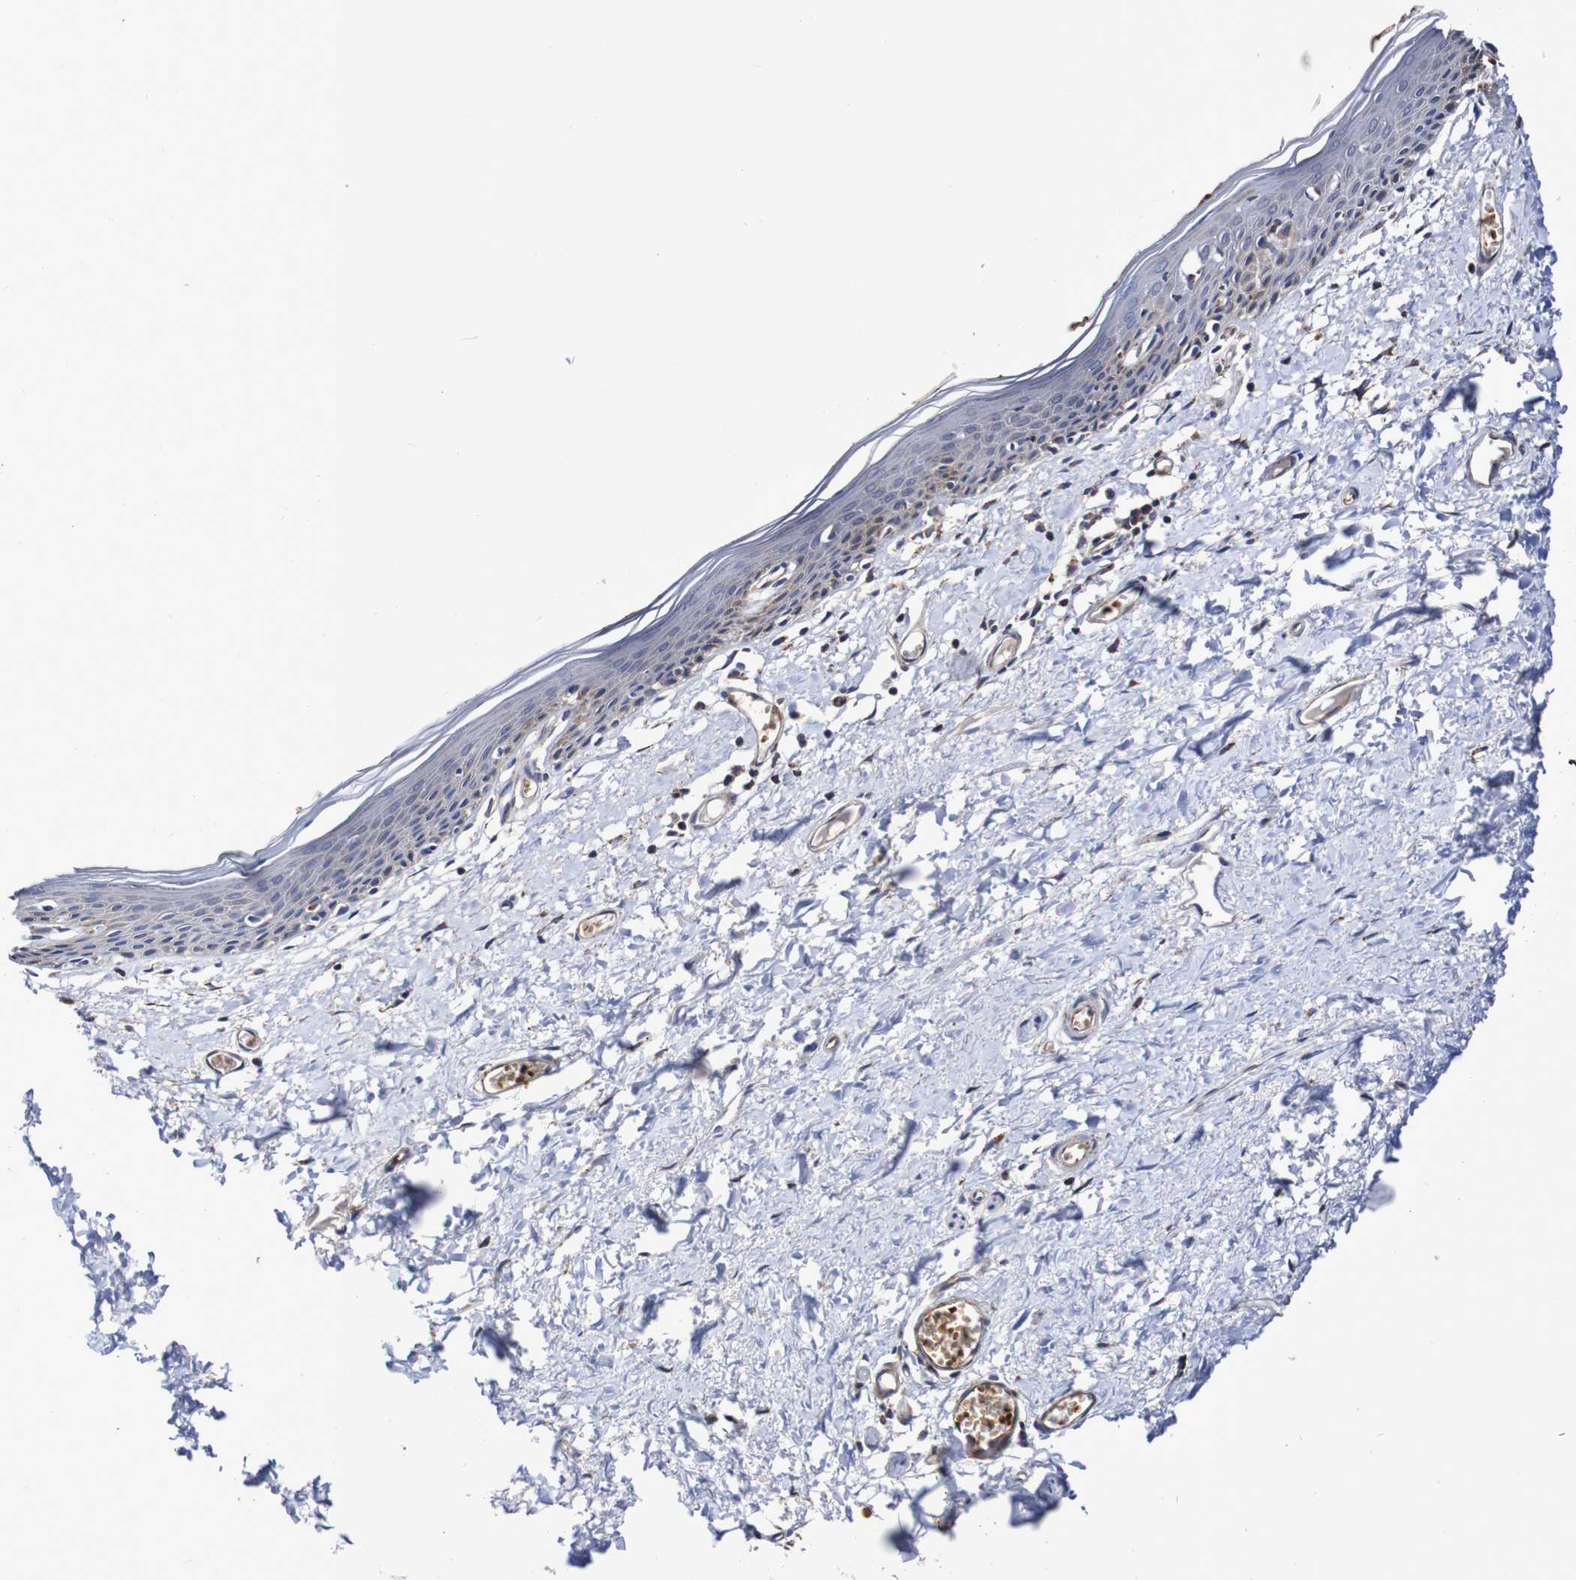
{"staining": {"intensity": "negative", "quantity": "none", "location": "none"}, "tissue": "skin", "cell_type": "Epidermal cells", "image_type": "normal", "snomed": [{"axis": "morphology", "description": "Normal tissue, NOS"}, {"axis": "topography", "description": "Vulva"}], "caption": "Benign skin was stained to show a protein in brown. There is no significant expression in epidermal cells. (Brightfield microscopy of DAB (3,3'-diaminobenzidine) IHC at high magnification).", "gene": "WNT4", "patient": {"sex": "female", "age": 54}}